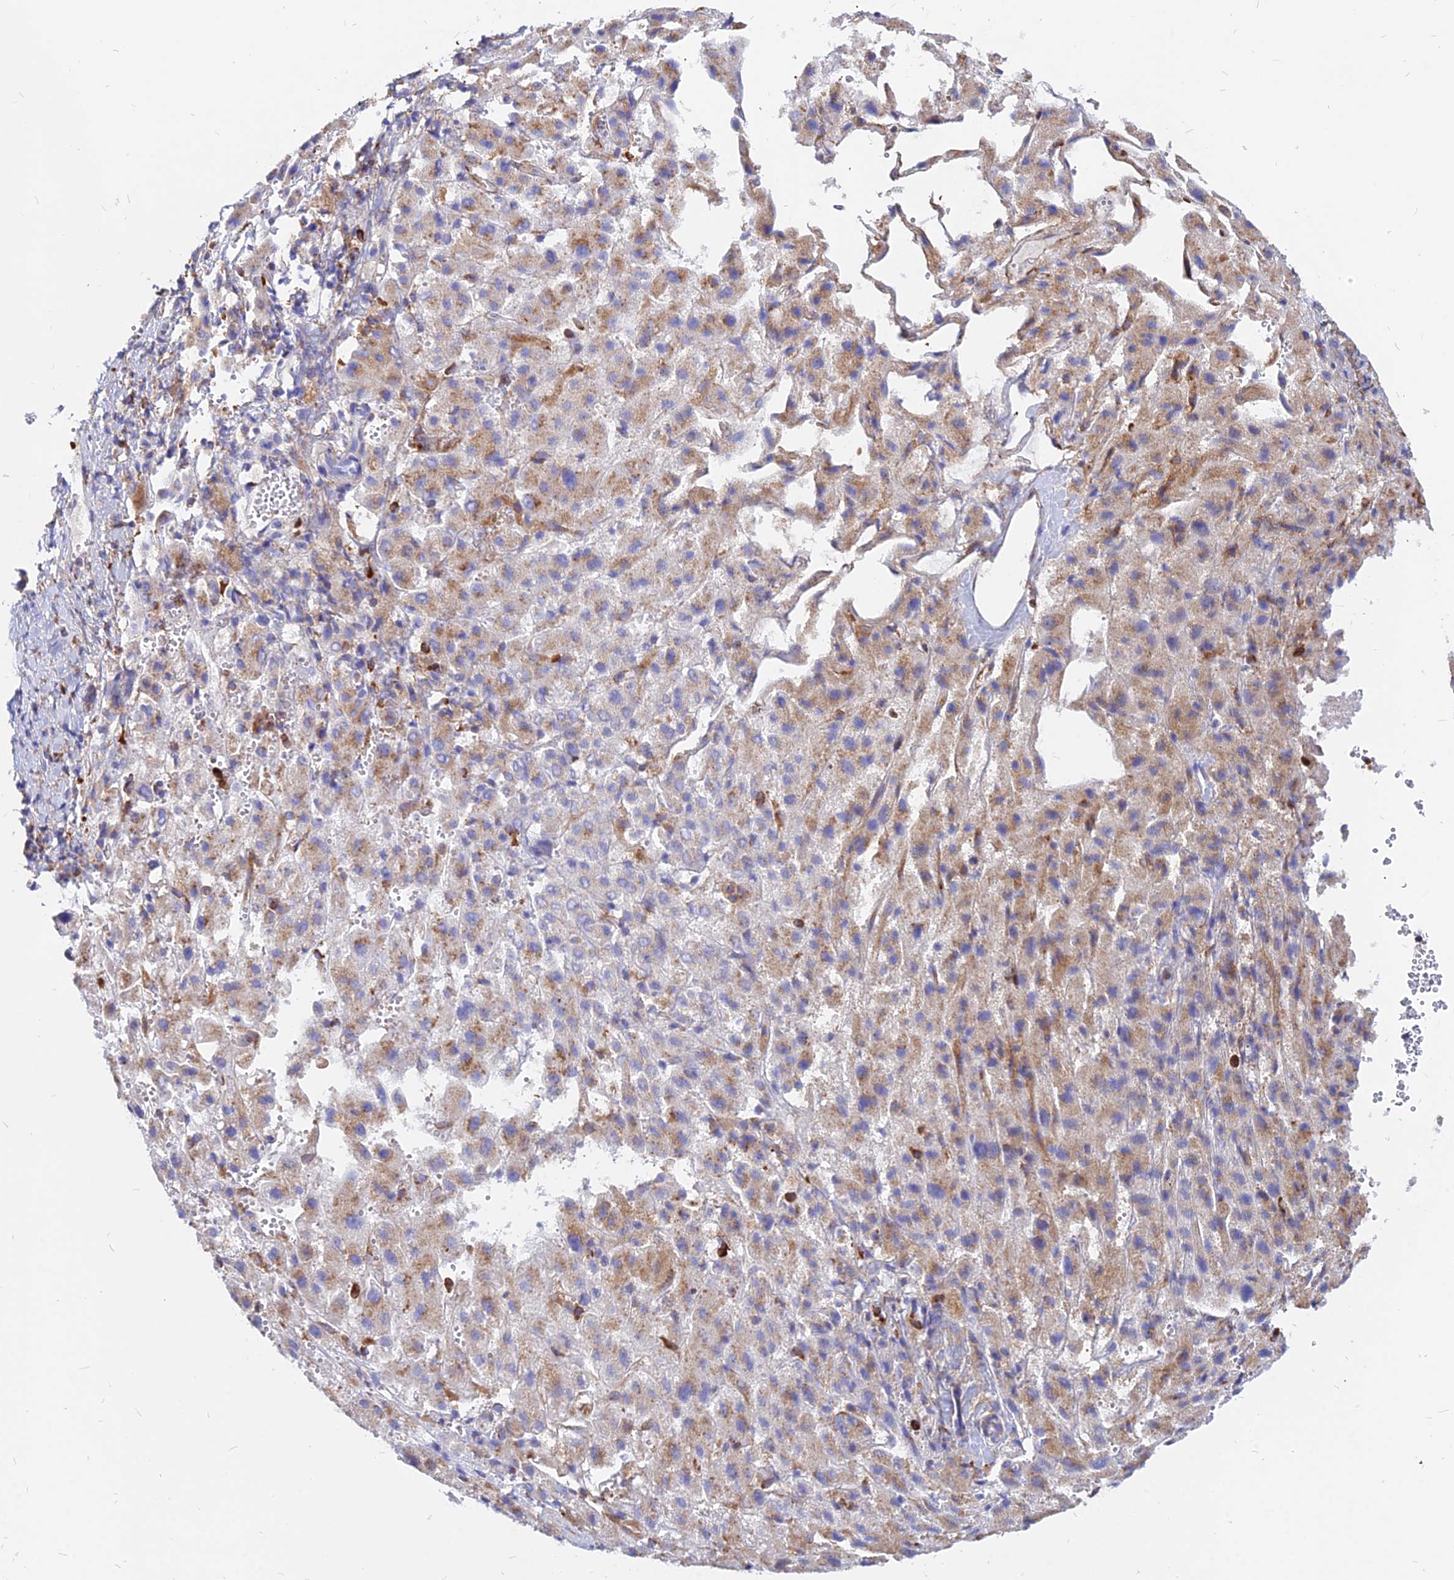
{"staining": {"intensity": "moderate", "quantity": ">75%", "location": "cytoplasmic/membranous"}, "tissue": "liver cancer", "cell_type": "Tumor cells", "image_type": "cancer", "snomed": [{"axis": "morphology", "description": "Carcinoma, Hepatocellular, NOS"}, {"axis": "topography", "description": "Liver"}], "caption": "Immunohistochemical staining of human hepatocellular carcinoma (liver) demonstrates medium levels of moderate cytoplasmic/membranous staining in approximately >75% of tumor cells.", "gene": "AGTRAP", "patient": {"sex": "female", "age": 58}}